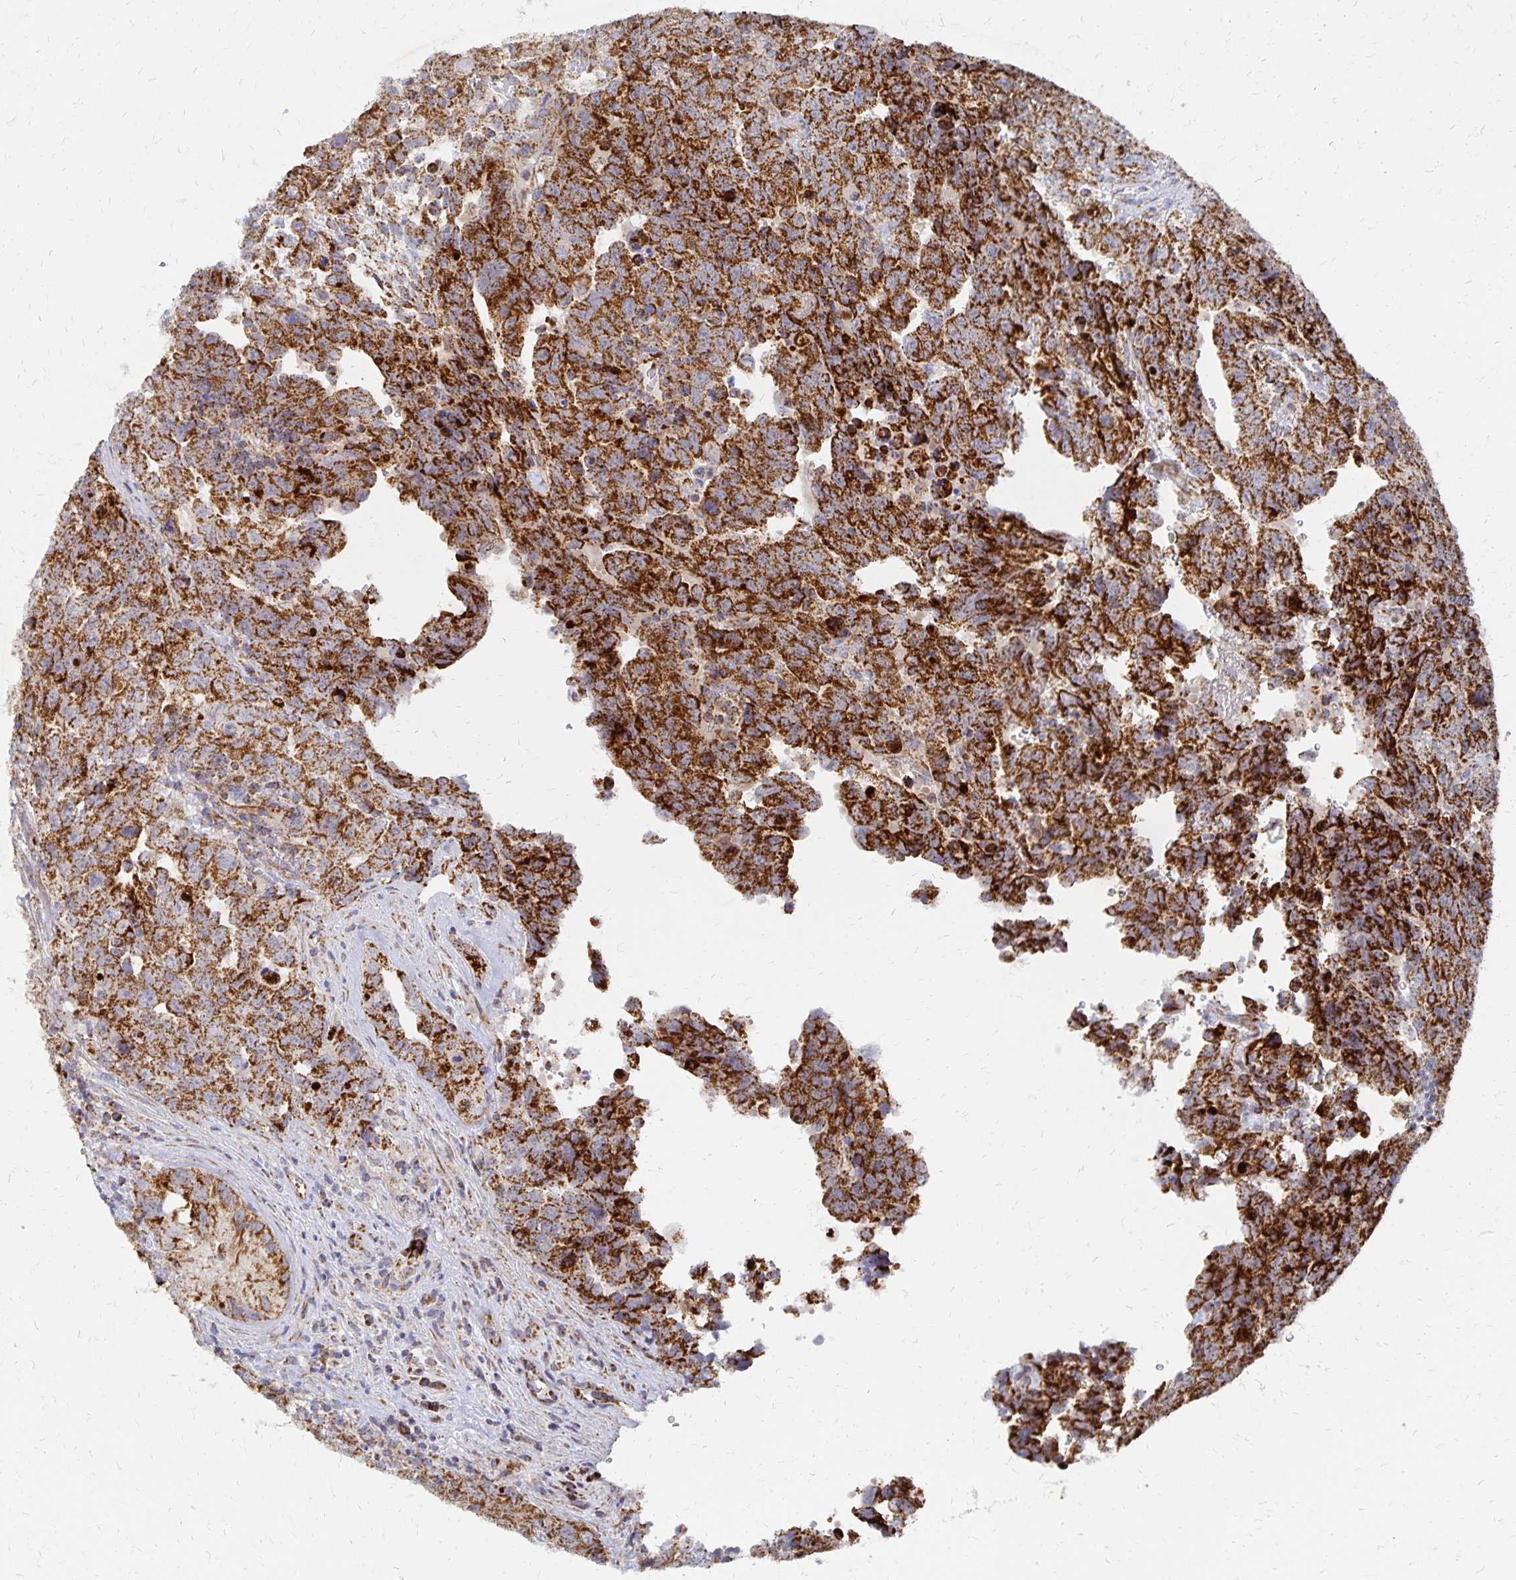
{"staining": {"intensity": "strong", "quantity": ">75%", "location": "cytoplasmic/membranous"}, "tissue": "testis cancer", "cell_type": "Tumor cells", "image_type": "cancer", "snomed": [{"axis": "morphology", "description": "Carcinoma, Embryonal, NOS"}, {"axis": "topography", "description": "Testis"}], "caption": "Testis cancer (embryonal carcinoma) stained for a protein demonstrates strong cytoplasmic/membranous positivity in tumor cells. (DAB IHC, brown staining for protein, blue staining for nuclei).", "gene": "STOML2", "patient": {"sex": "male", "age": 24}}